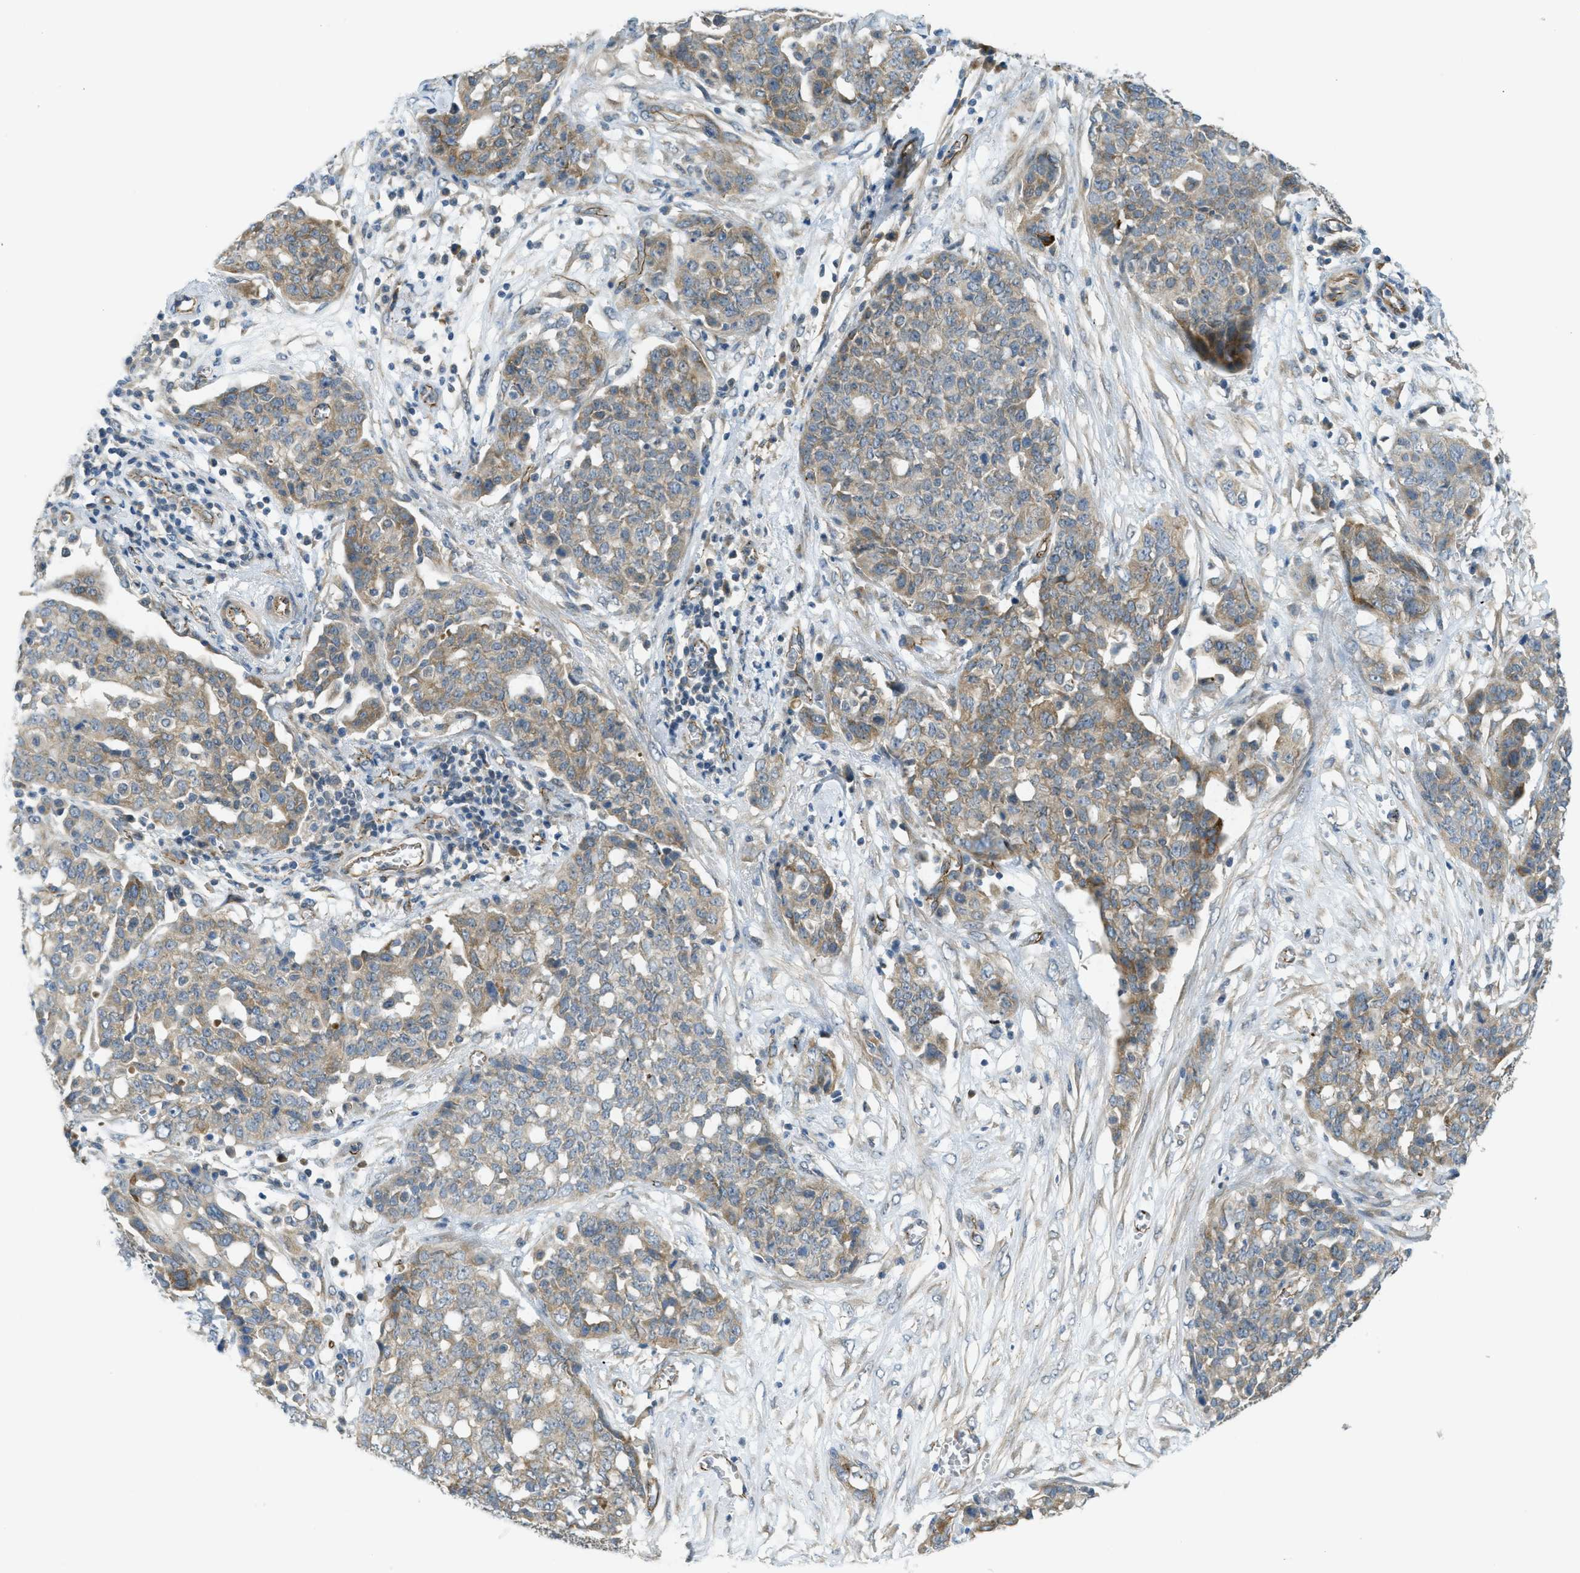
{"staining": {"intensity": "weak", "quantity": ">75%", "location": "cytoplasmic/membranous"}, "tissue": "ovarian cancer", "cell_type": "Tumor cells", "image_type": "cancer", "snomed": [{"axis": "morphology", "description": "Cystadenocarcinoma, serous, NOS"}, {"axis": "topography", "description": "Soft tissue"}, {"axis": "topography", "description": "Ovary"}], "caption": "Serous cystadenocarcinoma (ovarian) stained for a protein demonstrates weak cytoplasmic/membranous positivity in tumor cells.", "gene": "JCAD", "patient": {"sex": "female", "age": 57}}